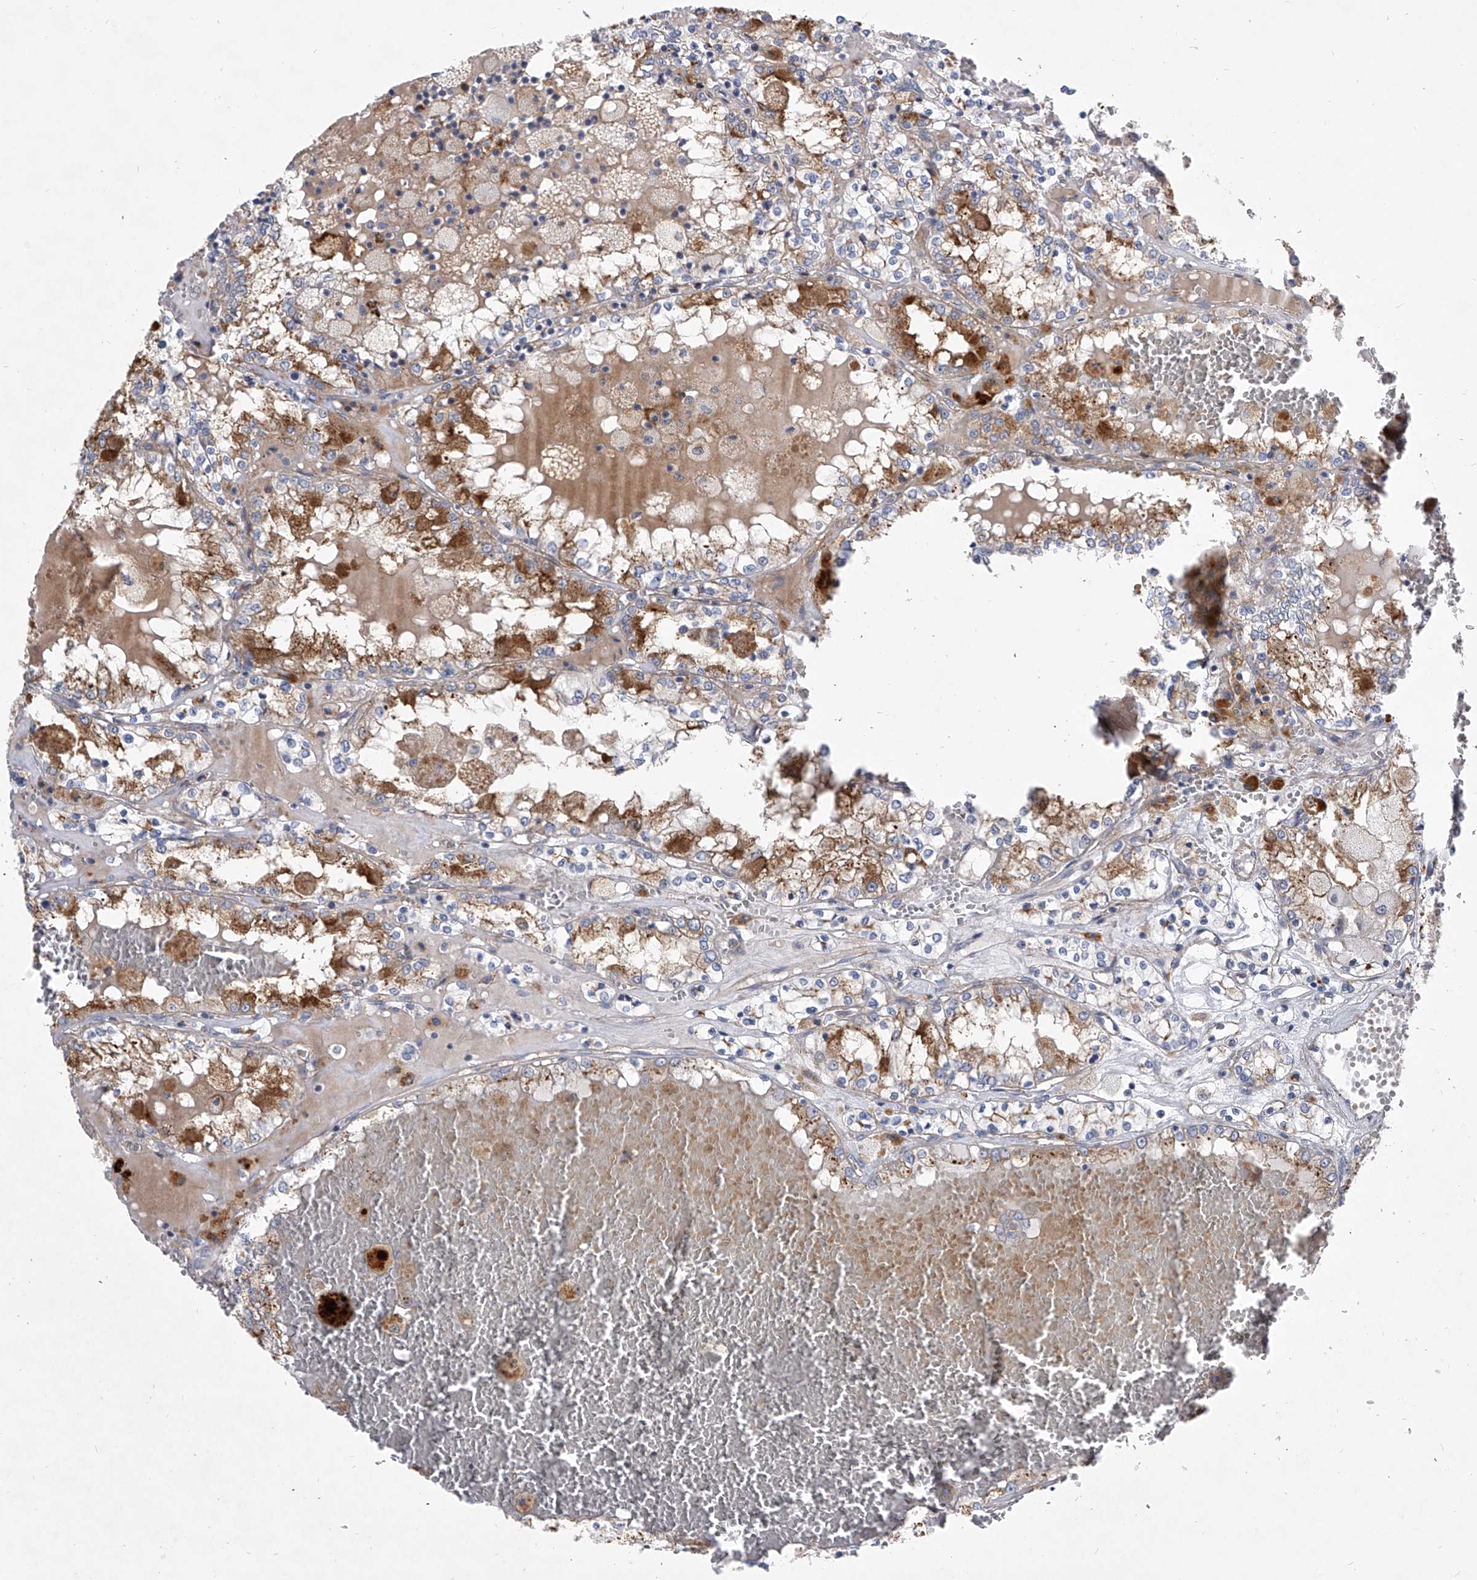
{"staining": {"intensity": "strong", "quantity": "25%-75%", "location": "cytoplasmic/membranous"}, "tissue": "renal cancer", "cell_type": "Tumor cells", "image_type": "cancer", "snomed": [{"axis": "morphology", "description": "Adenocarcinoma, NOS"}, {"axis": "topography", "description": "Kidney"}], "caption": "A brown stain labels strong cytoplasmic/membranous positivity of a protein in human renal cancer (adenocarcinoma) tumor cells. (Stains: DAB (3,3'-diaminobenzidine) in brown, nuclei in blue, Microscopy: brightfield microscopy at high magnification).", "gene": "MINDY4", "patient": {"sex": "female", "age": 56}}